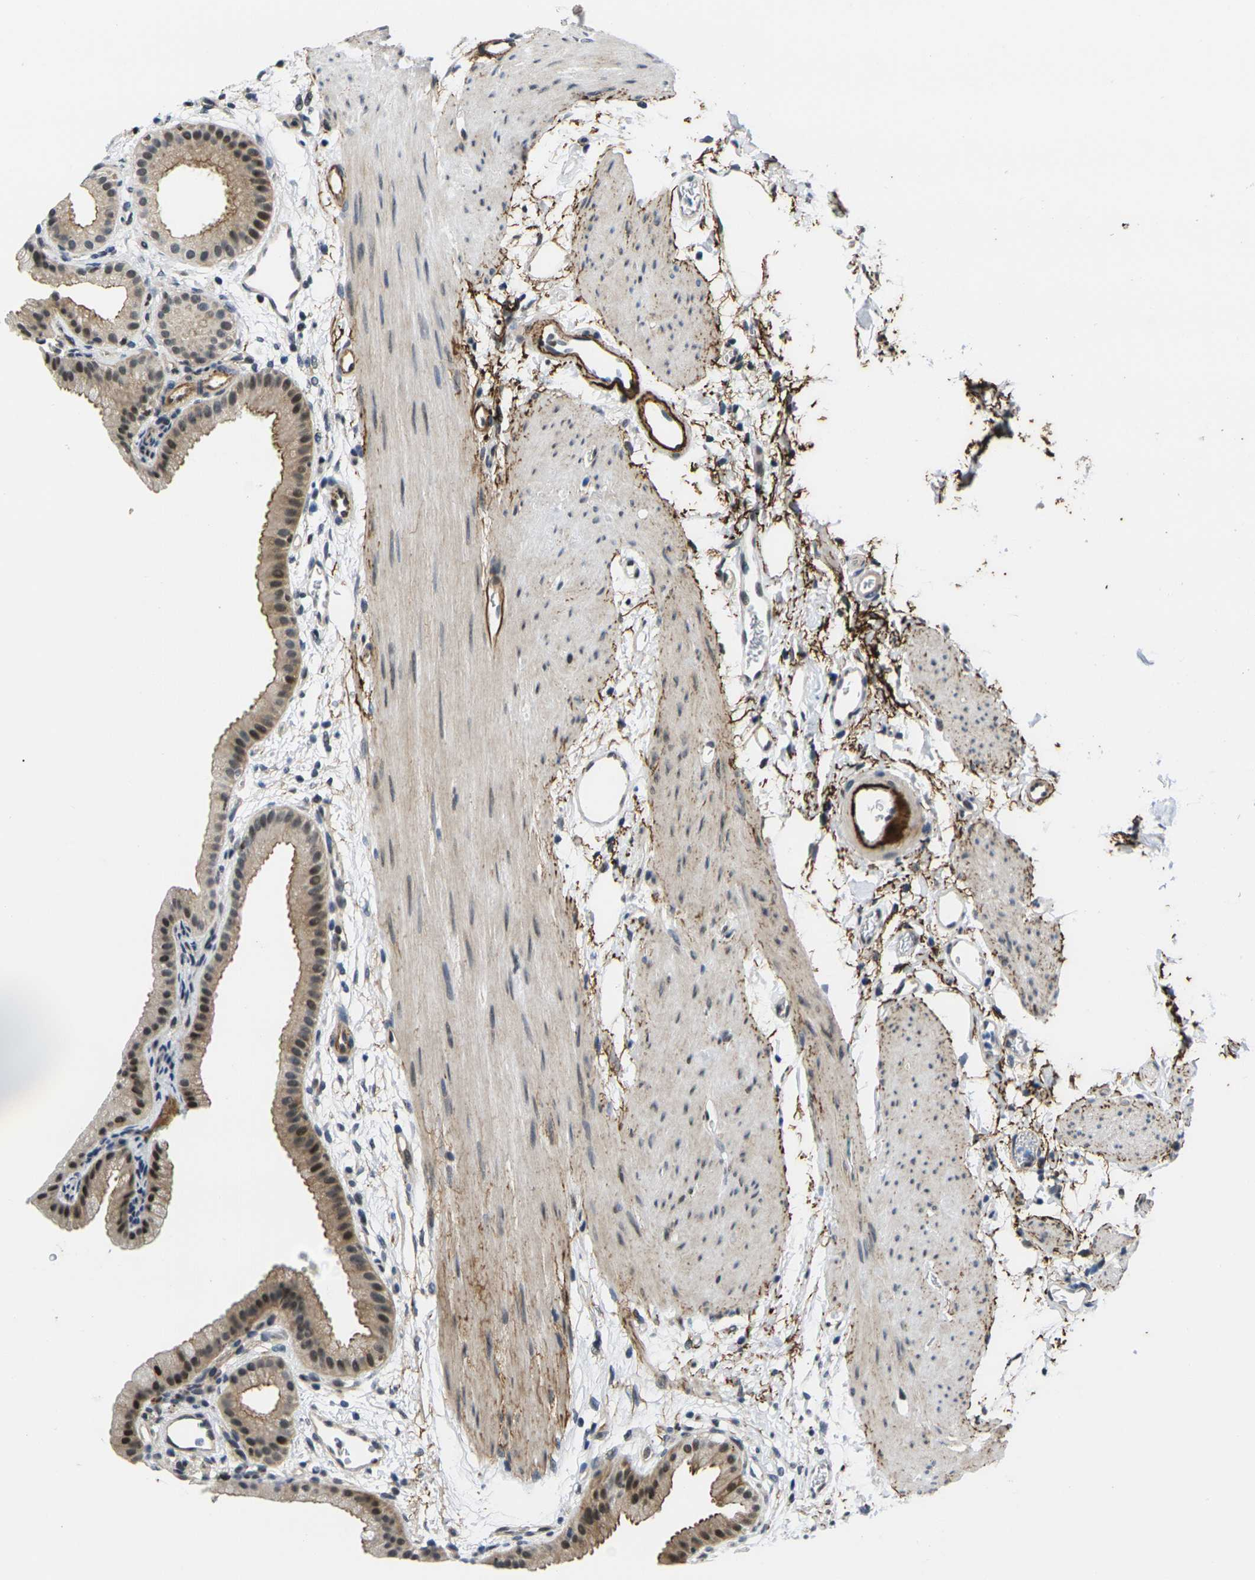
{"staining": {"intensity": "moderate", "quantity": ">75%", "location": "nuclear"}, "tissue": "gallbladder", "cell_type": "Glandular cells", "image_type": "normal", "snomed": [{"axis": "morphology", "description": "Normal tissue, NOS"}, {"axis": "topography", "description": "Gallbladder"}], "caption": "Immunohistochemistry staining of unremarkable gallbladder, which displays medium levels of moderate nuclear staining in about >75% of glandular cells indicating moderate nuclear protein staining. The staining was performed using DAB (3,3'-diaminobenzidine) (brown) for protein detection and nuclei were counterstained in hematoxylin (blue).", "gene": "RBM7", "patient": {"sex": "female", "age": 64}}